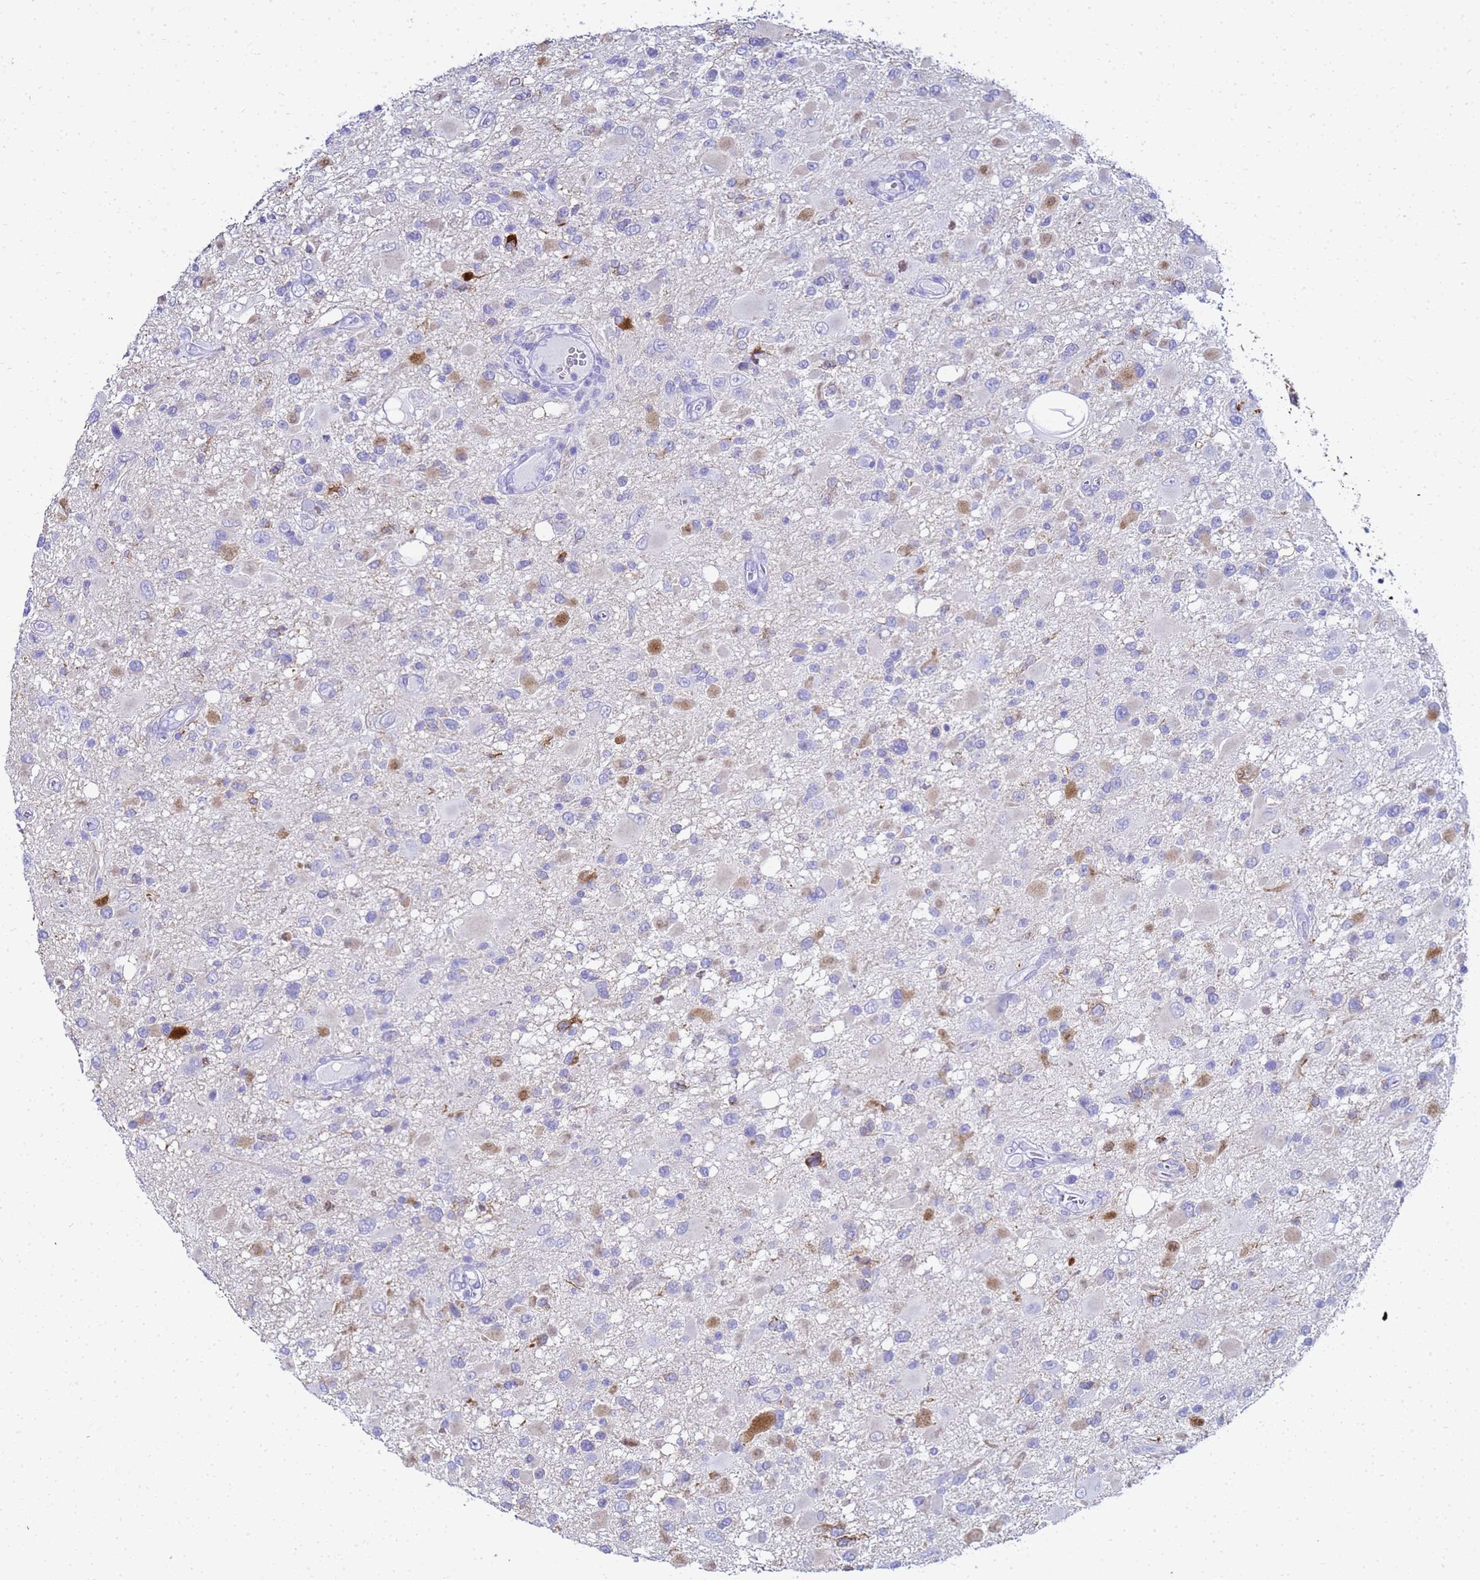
{"staining": {"intensity": "moderate", "quantity": "<25%", "location": "cytoplasmic/membranous"}, "tissue": "glioma", "cell_type": "Tumor cells", "image_type": "cancer", "snomed": [{"axis": "morphology", "description": "Glioma, malignant, High grade"}, {"axis": "topography", "description": "Brain"}], "caption": "Tumor cells demonstrate low levels of moderate cytoplasmic/membranous expression in about <25% of cells in human glioma.", "gene": "CKB", "patient": {"sex": "male", "age": 53}}